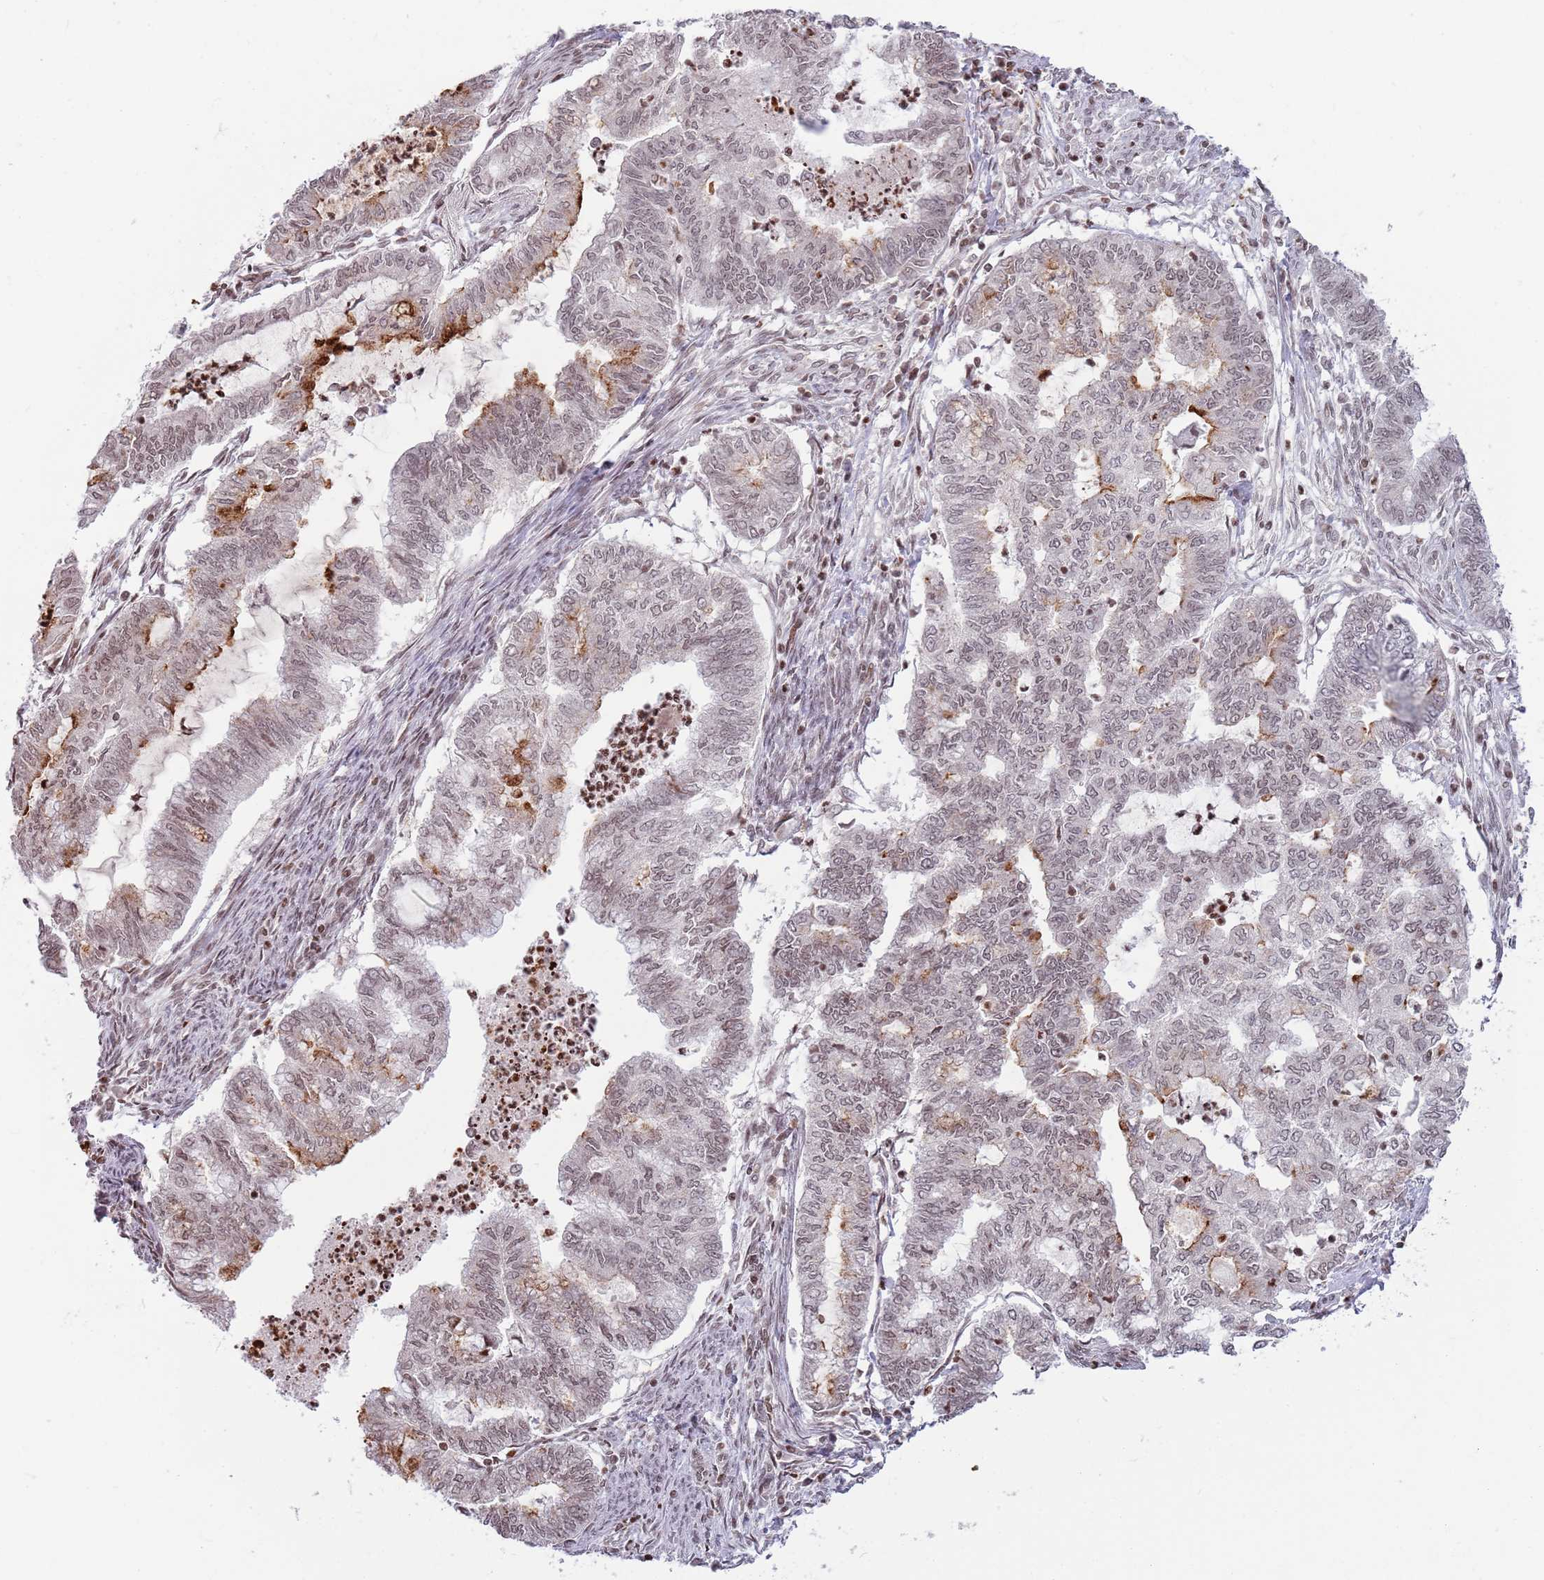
{"staining": {"intensity": "moderate", "quantity": "<25%", "location": "cytoplasmic/membranous,nuclear"}, "tissue": "endometrial cancer", "cell_type": "Tumor cells", "image_type": "cancer", "snomed": [{"axis": "morphology", "description": "Adenocarcinoma, NOS"}, {"axis": "topography", "description": "Endometrium"}], "caption": "Human endometrial cancer (adenocarcinoma) stained for a protein (brown) exhibits moderate cytoplasmic/membranous and nuclear positive positivity in about <25% of tumor cells.", "gene": "SH3RF3", "patient": {"sex": "female", "age": 79}}